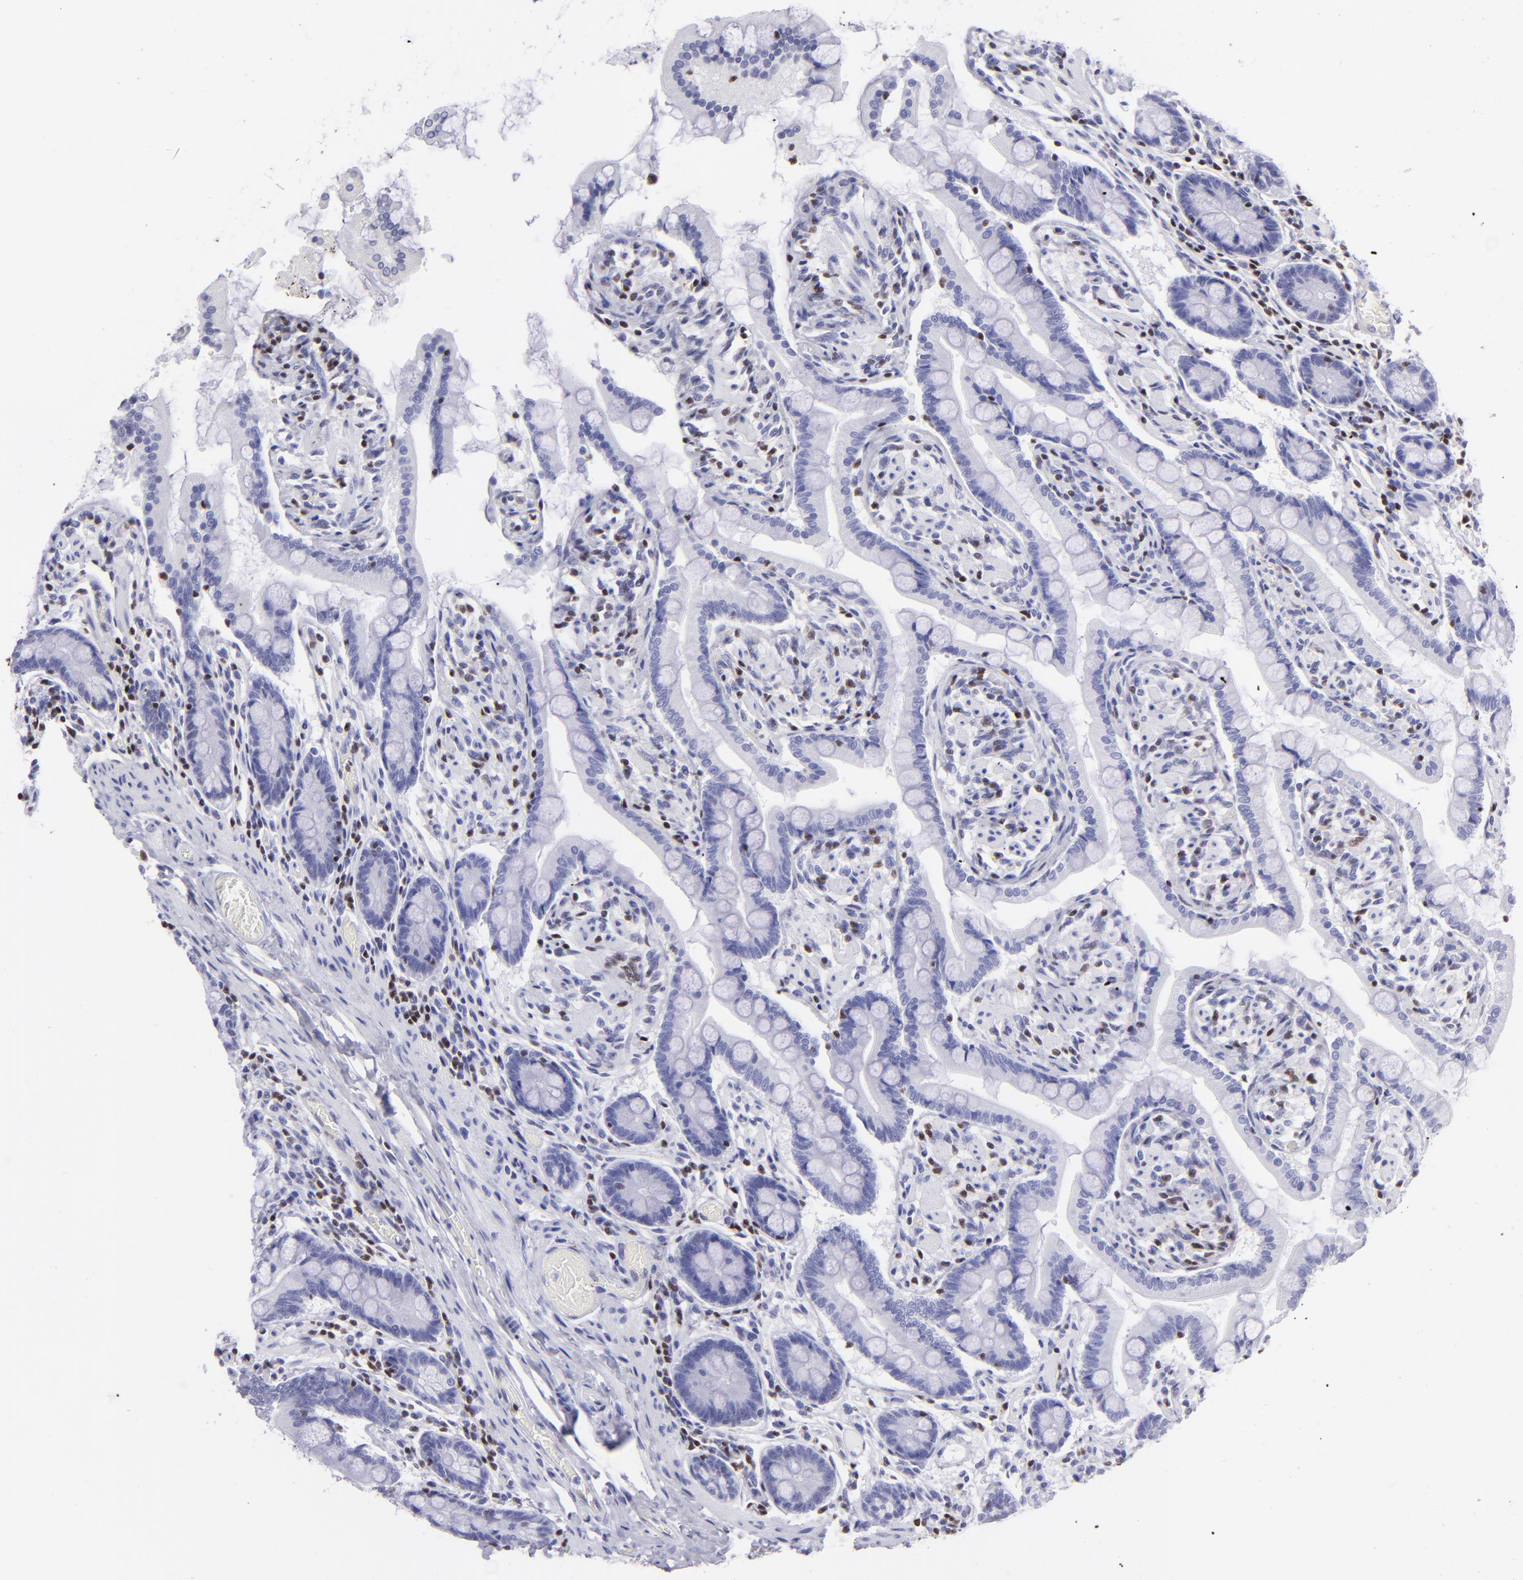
{"staining": {"intensity": "negative", "quantity": "none", "location": "none"}, "tissue": "small intestine", "cell_type": "Glandular cells", "image_type": "normal", "snomed": [{"axis": "morphology", "description": "Normal tissue, NOS"}, {"axis": "topography", "description": "Small intestine"}], "caption": "Immunohistochemistry (IHC) of benign small intestine demonstrates no staining in glandular cells.", "gene": "ETS1", "patient": {"sex": "male", "age": 41}}